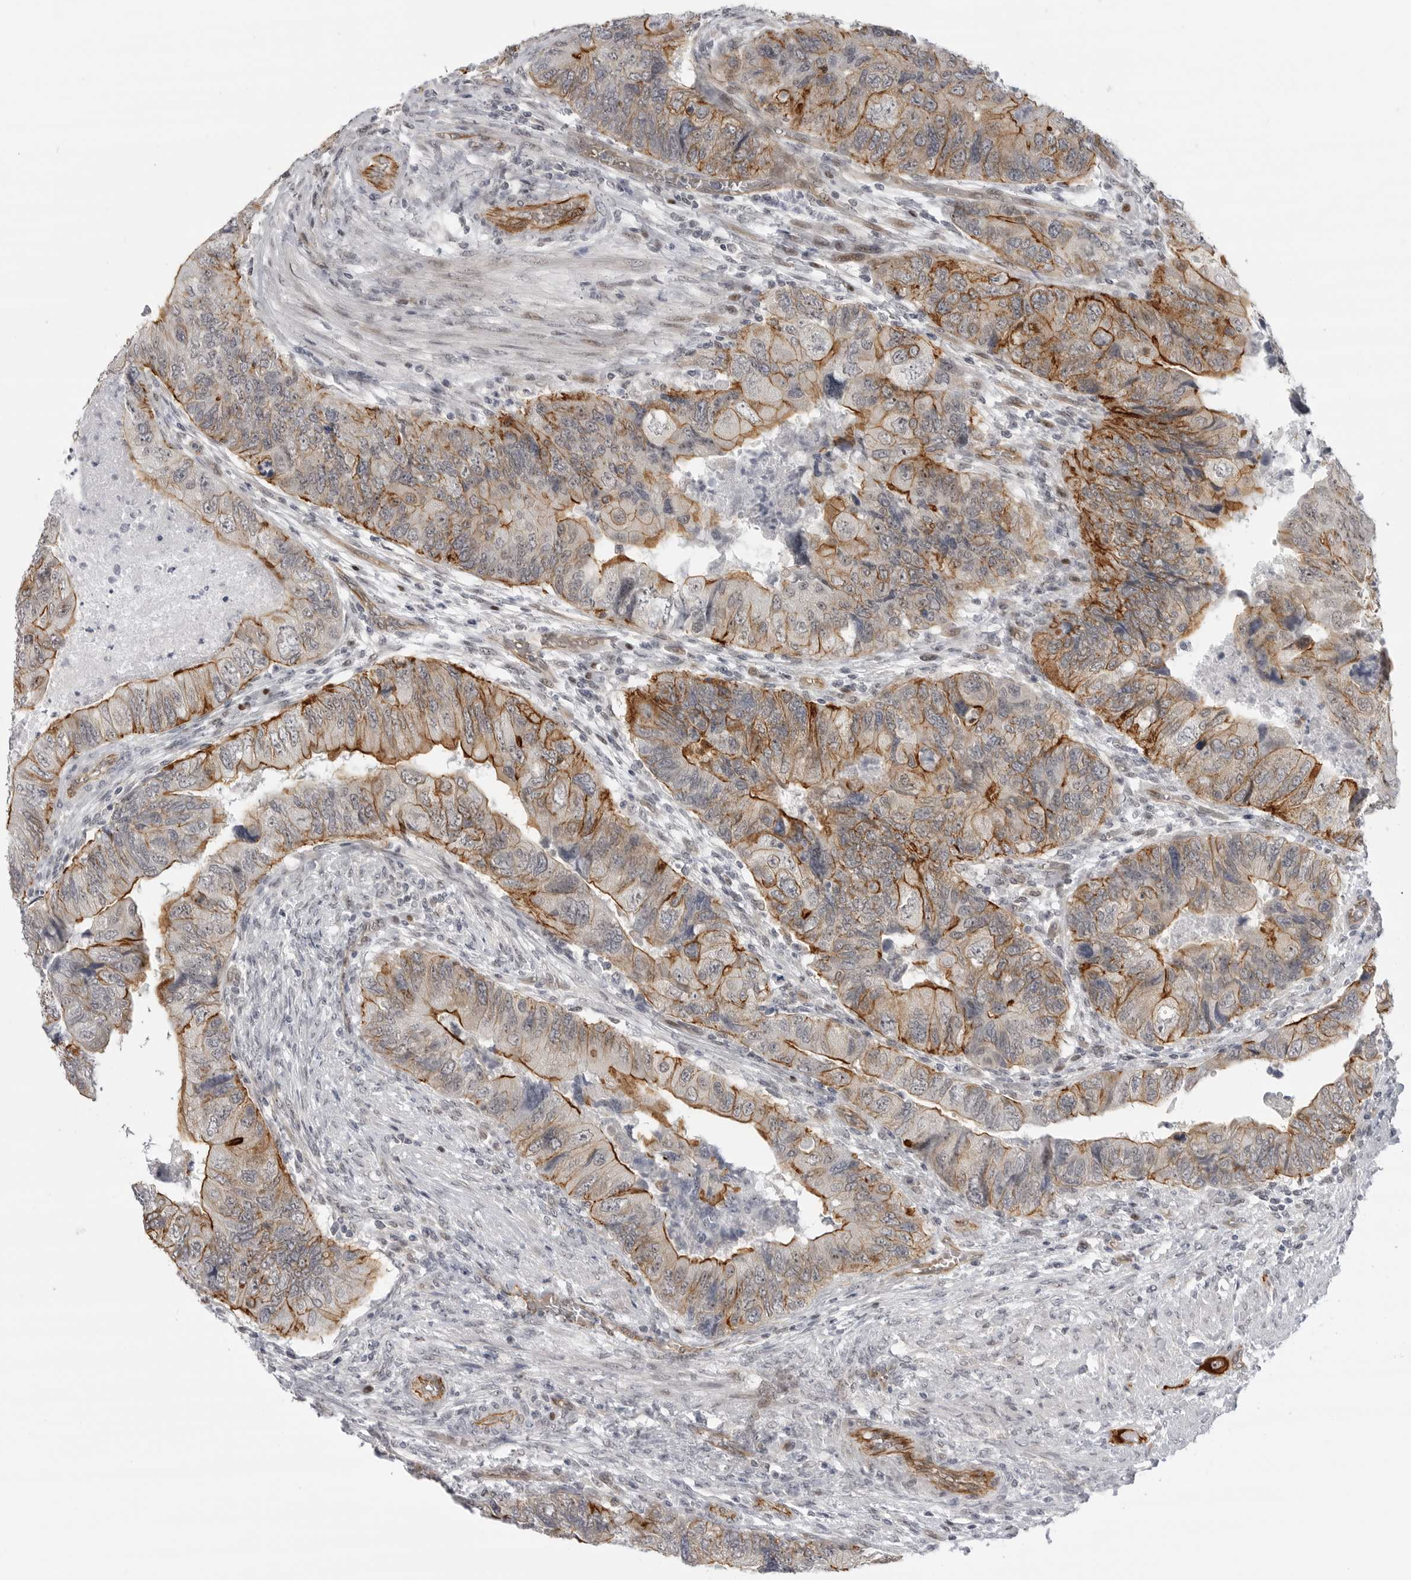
{"staining": {"intensity": "moderate", "quantity": "25%-75%", "location": "cytoplasmic/membranous"}, "tissue": "colorectal cancer", "cell_type": "Tumor cells", "image_type": "cancer", "snomed": [{"axis": "morphology", "description": "Adenocarcinoma, NOS"}, {"axis": "topography", "description": "Rectum"}], "caption": "An image of human colorectal cancer stained for a protein reveals moderate cytoplasmic/membranous brown staining in tumor cells.", "gene": "CEP295NL", "patient": {"sex": "male", "age": 63}}